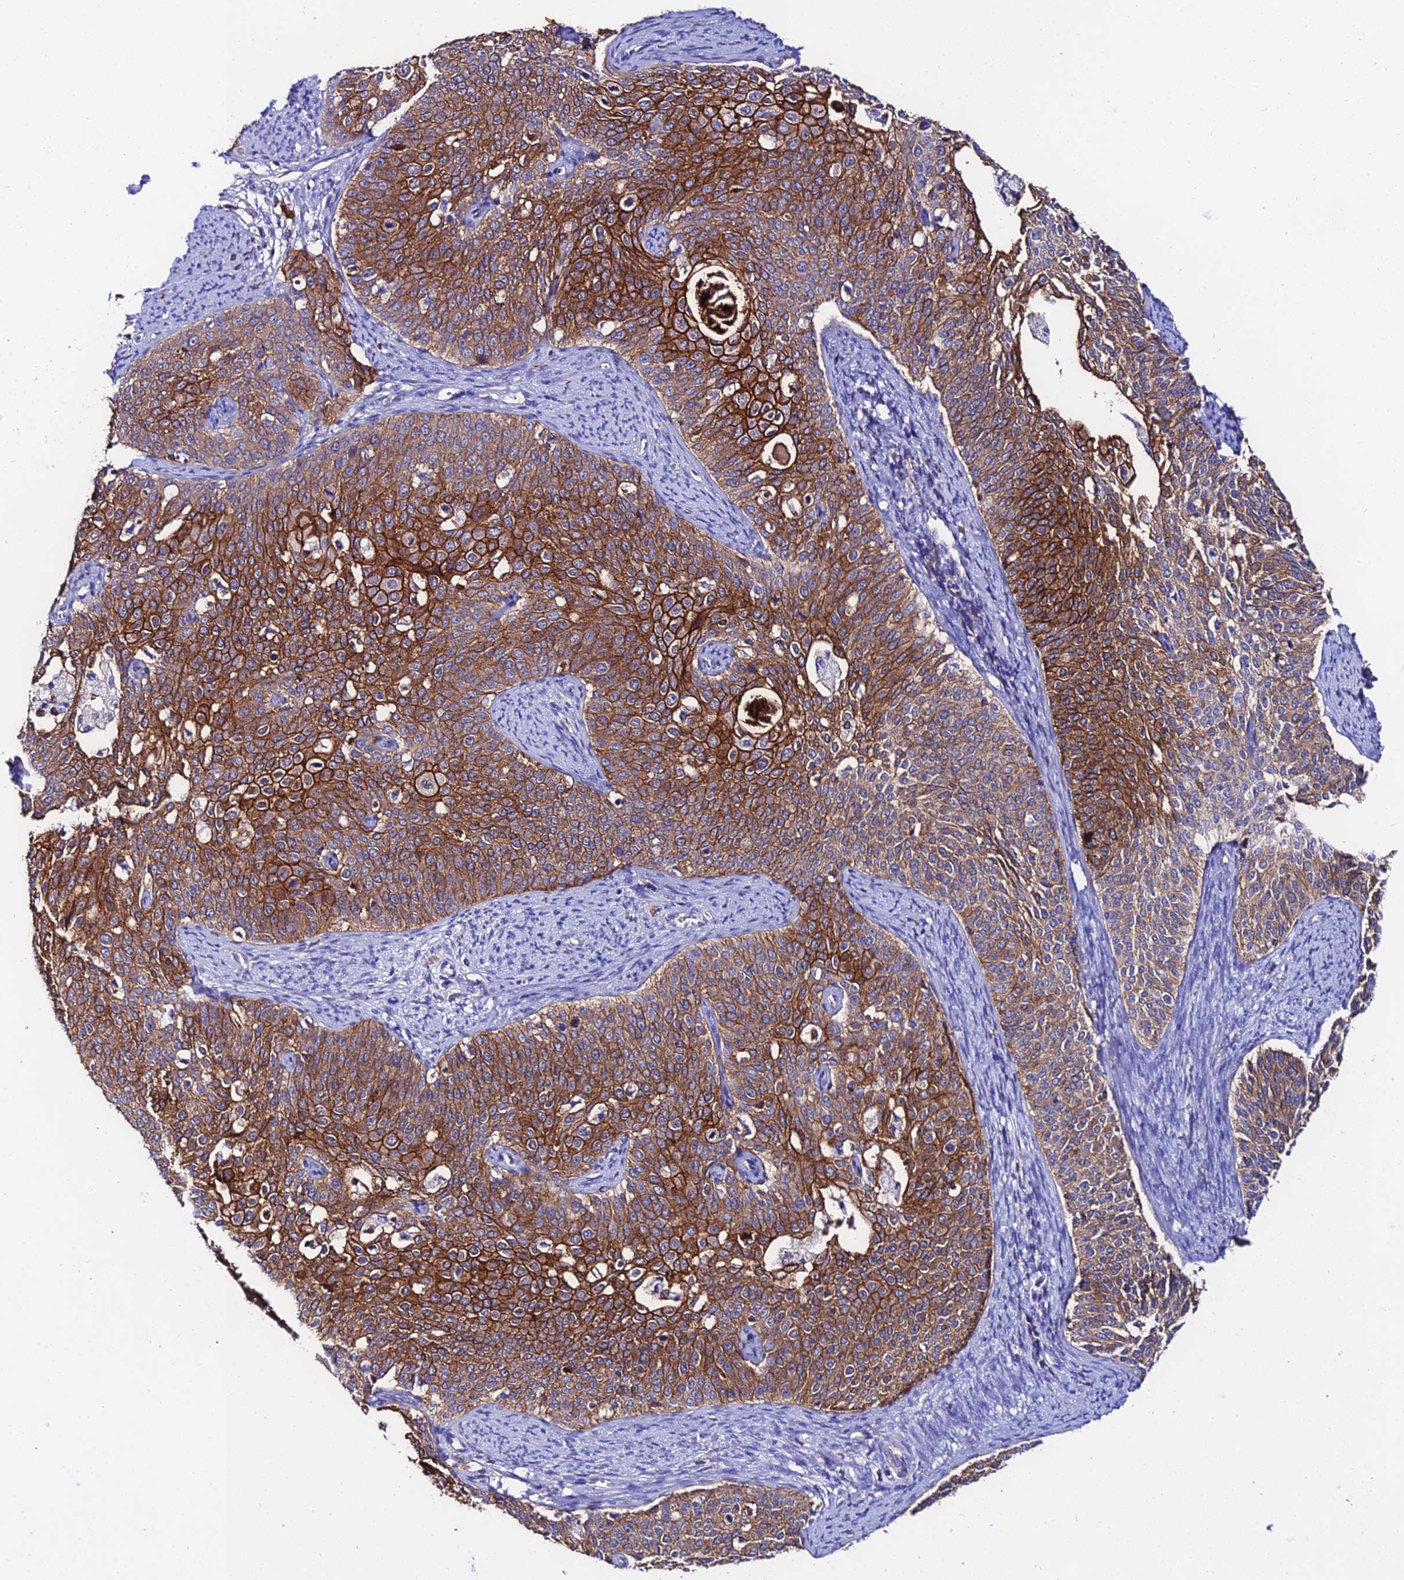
{"staining": {"intensity": "strong", "quantity": ">75%", "location": "cytoplasmic/membranous"}, "tissue": "cervical cancer", "cell_type": "Tumor cells", "image_type": "cancer", "snomed": [{"axis": "morphology", "description": "Squamous cell carcinoma, NOS"}, {"axis": "topography", "description": "Cervix"}], "caption": "Immunohistochemistry (IHC) micrograph of human cervical cancer (squamous cell carcinoma) stained for a protein (brown), which shows high levels of strong cytoplasmic/membranous staining in approximately >75% of tumor cells.", "gene": "S100A16", "patient": {"sex": "female", "age": 44}}